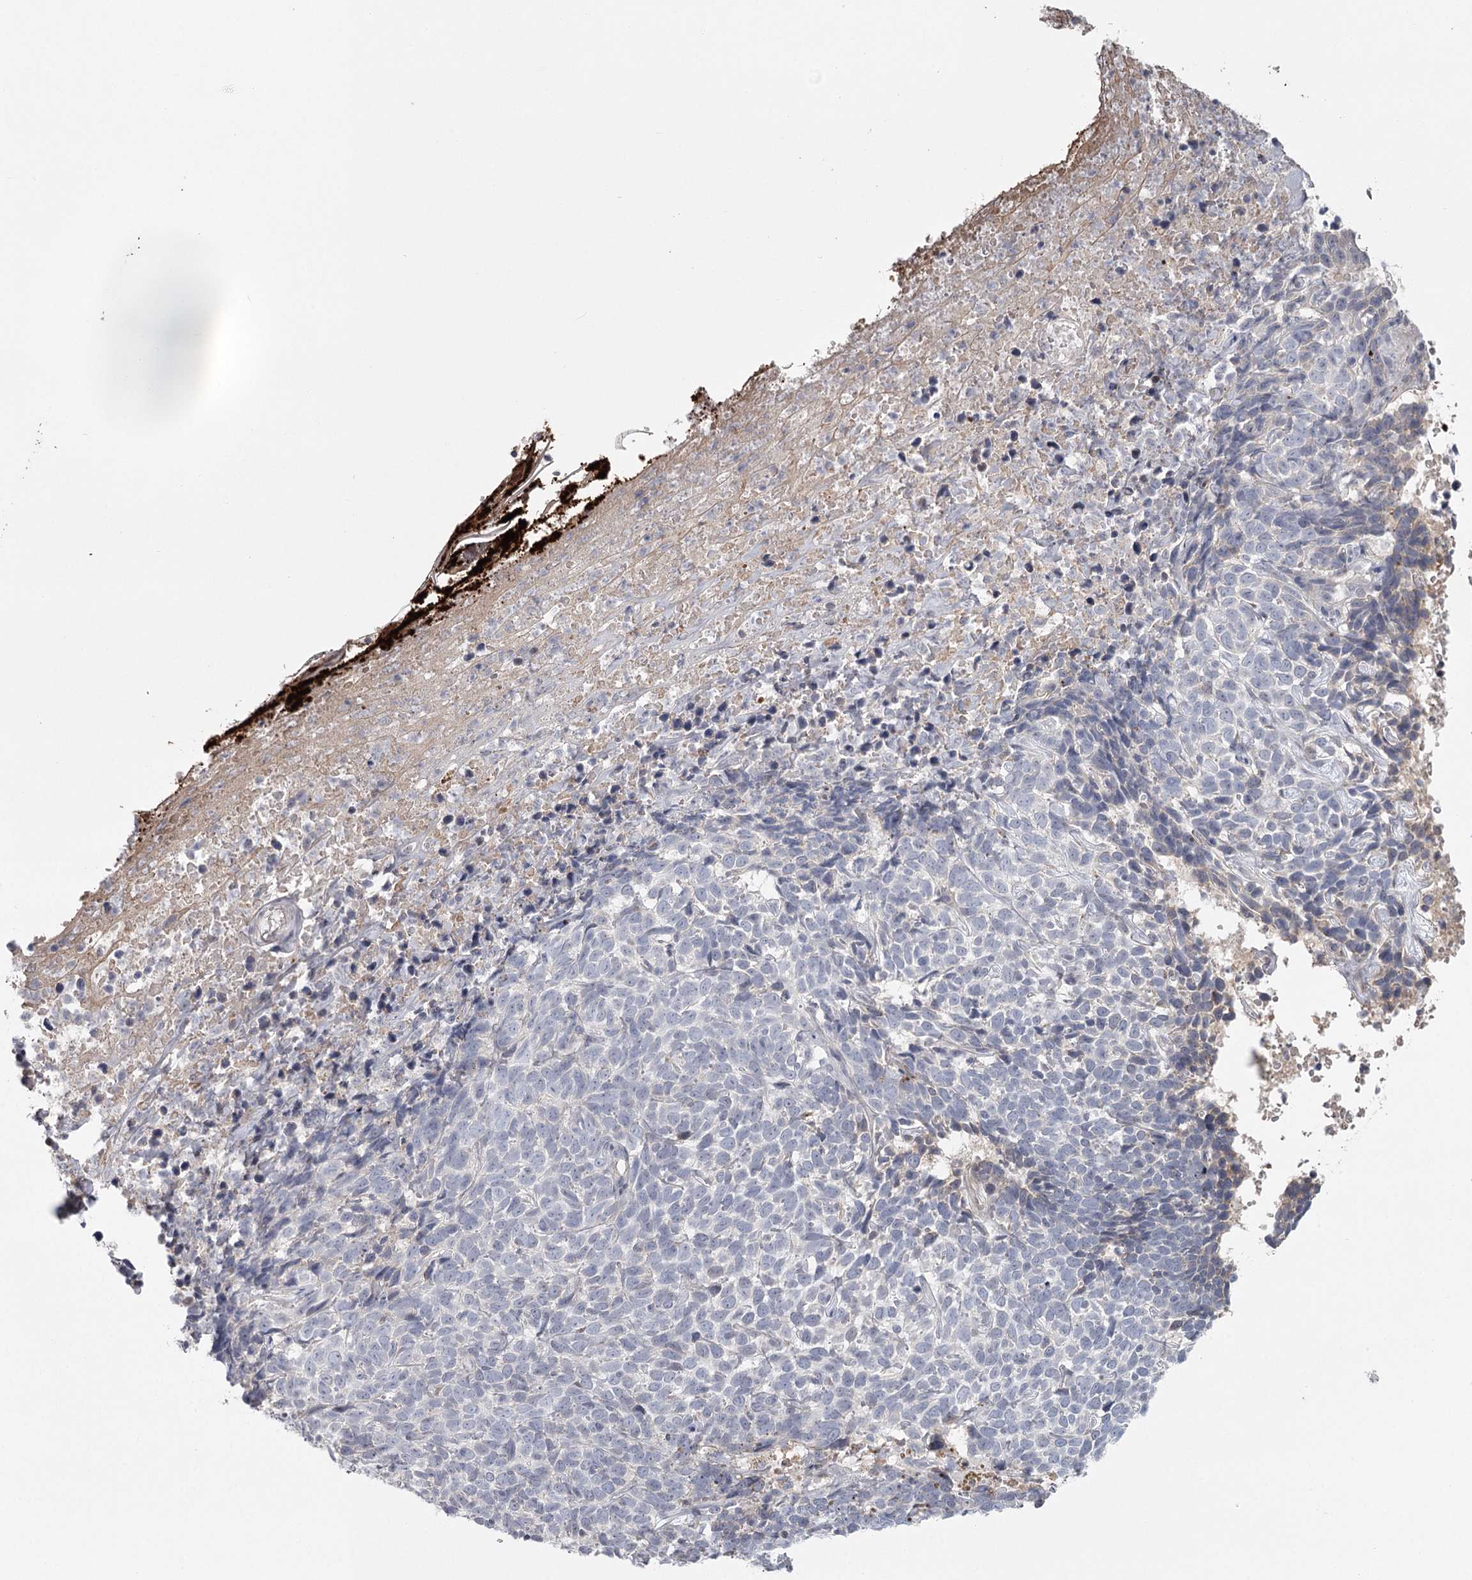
{"staining": {"intensity": "negative", "quantity": "none", "location": "none"}, "tissue": "skin cancer", "cell_type": "Tumor cells", "image_type": "cancer", "snomed": [{"axis": "morphology", "description": "Basal cell carcinoma"}, {"axis": "topography", "description": "Skin"}], "caption": "Human skin cancer stained for a protein using immunohistochemistry (IHC) reveals no staining in tumor cells.", "gene": "DHRS9", "patient": {"sex": "female", "age": 84}}